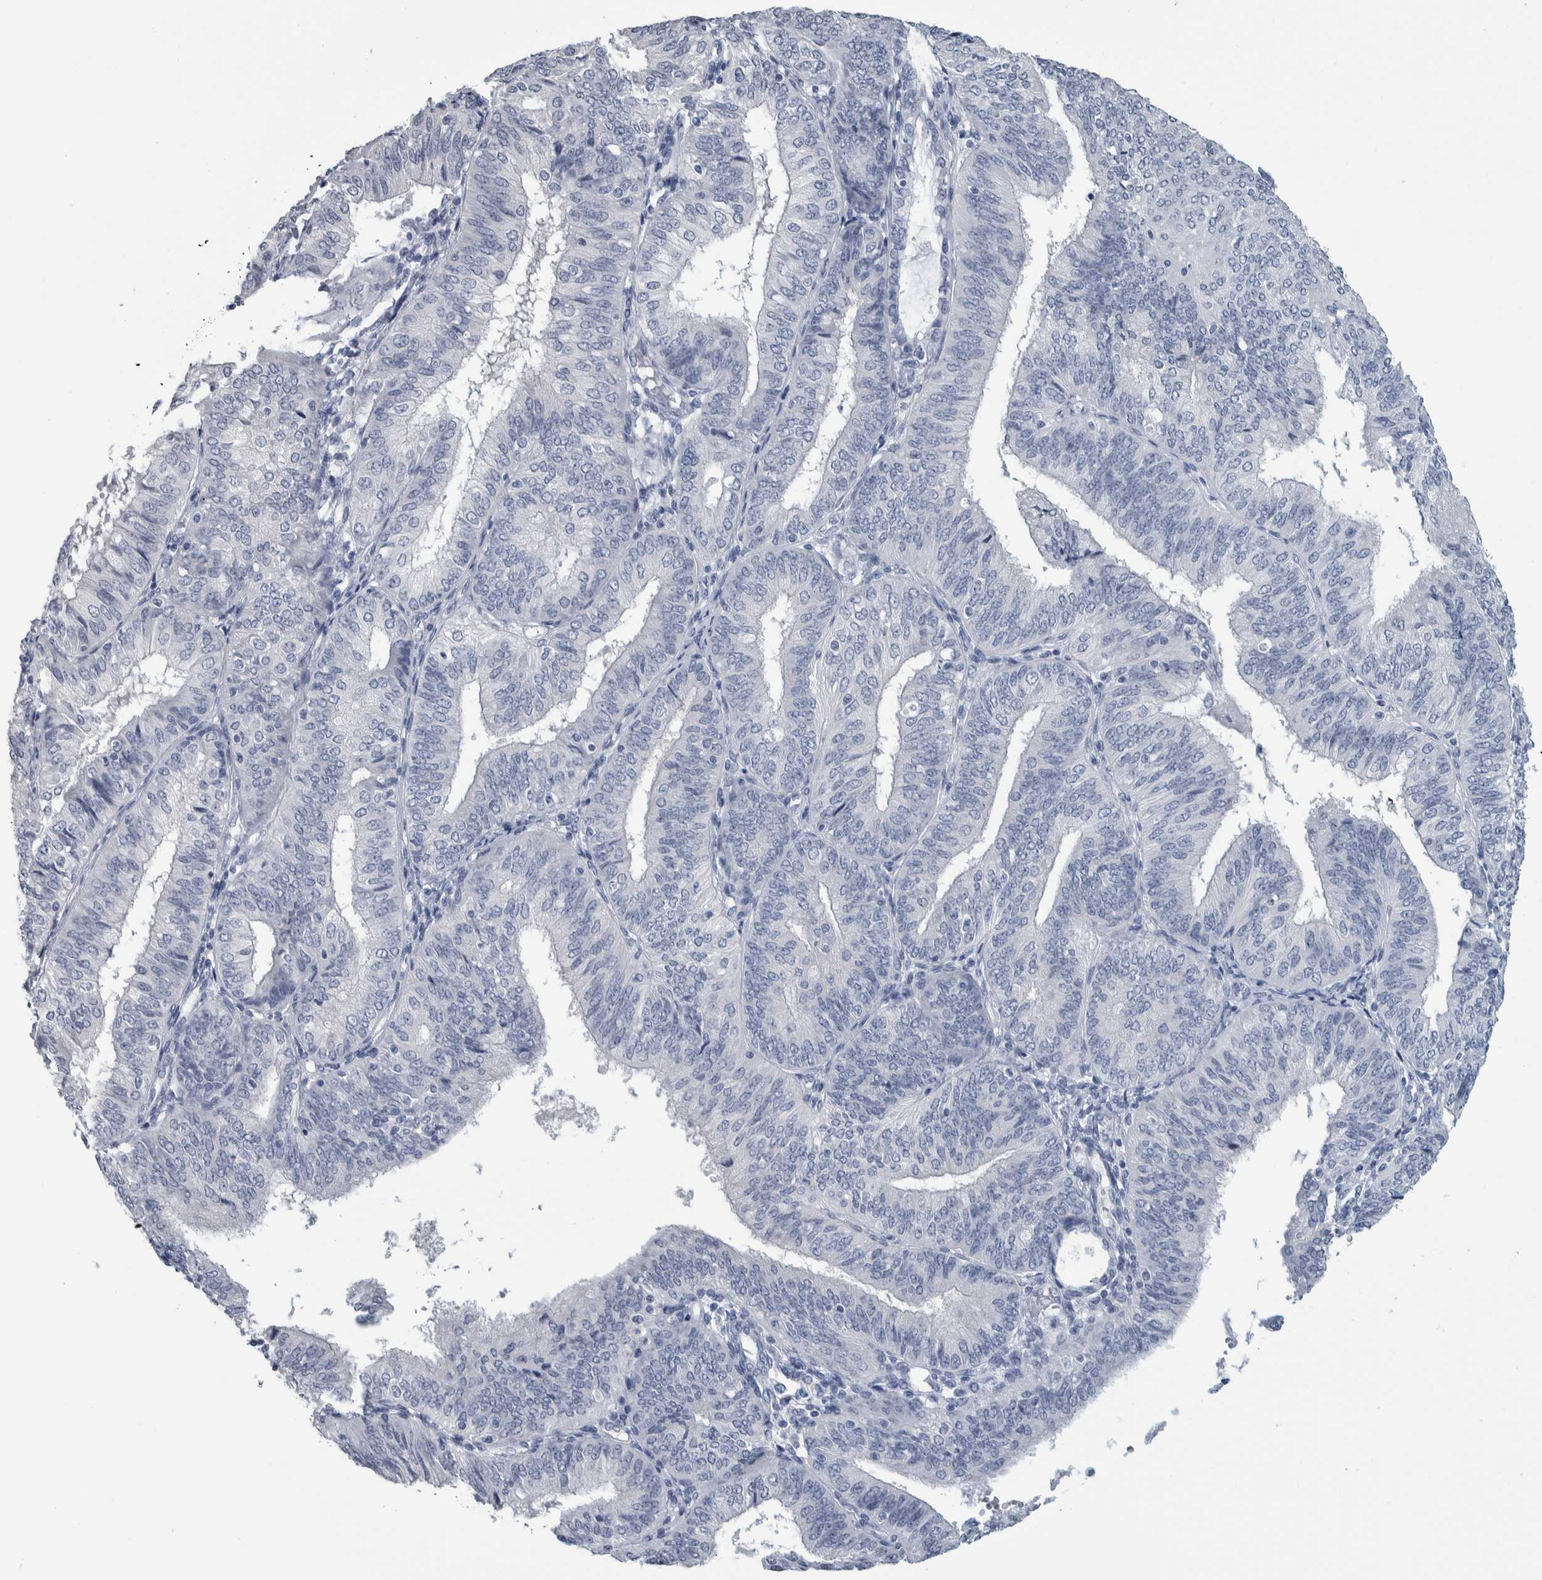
{"staining": {"intensity": "negative", "quantity": "none", "location": "none"}, "tissue": "endometrial cancer", "cell_type": "Tumor cells", "image_type": "cancer", "snomed": [{"axis": "morphology", "description": "Adenocarcinoma, NOS"}, {"axis": "topography", "description": "Endometrium"}], "caption": "Immunohistochemistry of human endometrial adenocarcinoma displays no positivity in tumor cells. (Stains: DAB immunohistochemistry with hematoxylin counter stain, Microscopy: brightfield microscopy at high magnification).", "gene": "CDH17", "patient": {"sex": "female", "age": 58}}